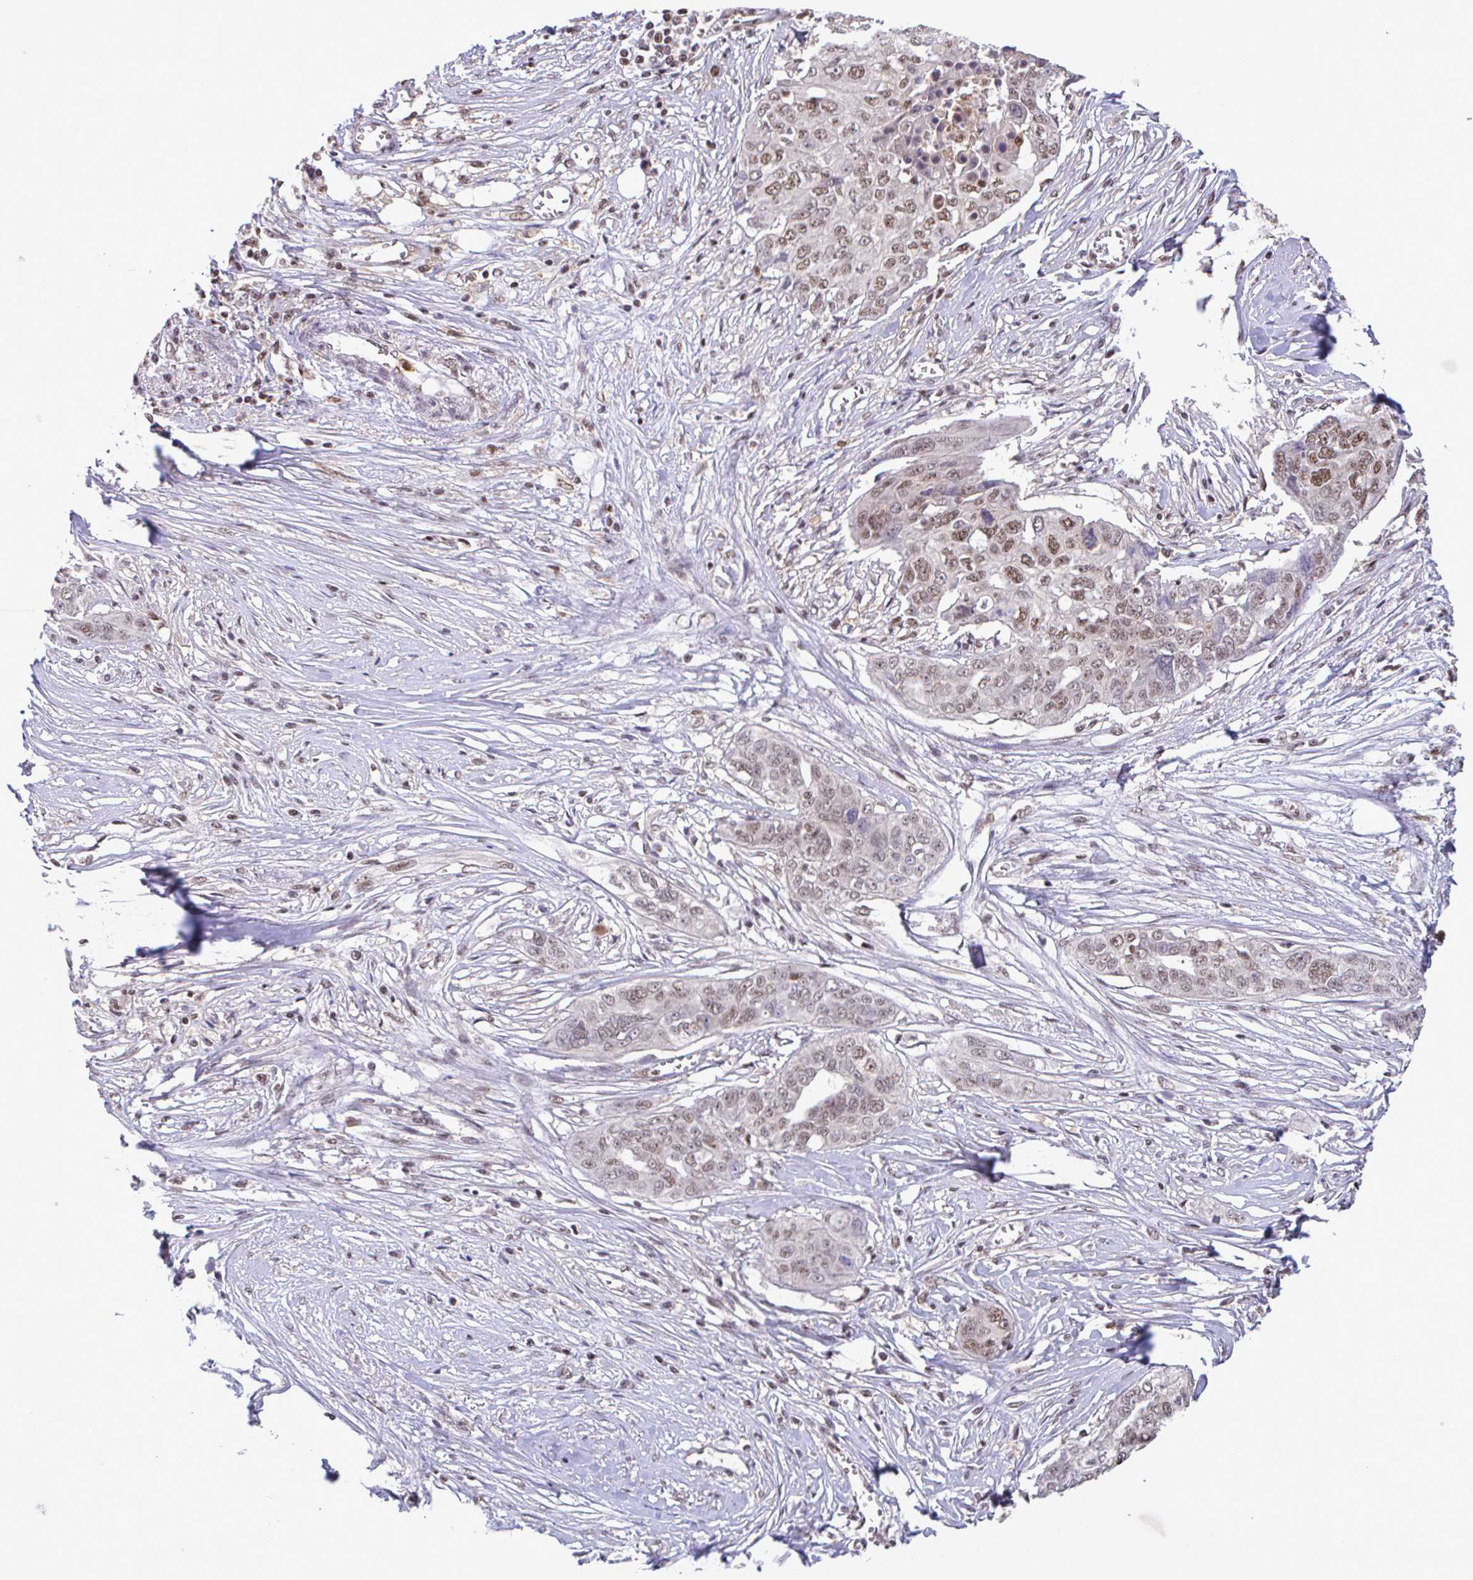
{"staining": {"intensity": "moderate", "quantity": ">75%", "location": "nuclear"}, "tissue": "ovarian cancer", "cell_type": "Tumor cells", "image_type": "cancer", "snomed": [{"axis": "morphology", "description": "Carcinoma, endometroid"}, {"axis": "topography", "description": "Ovary"}], "caption": "A brown stain highlights moderate nuclear staining of a protein in human endometroid carcinoma (ovarian) tumor cells.", "gene": "OR6K3", "patient": {"sex": "female", "age": 70}}